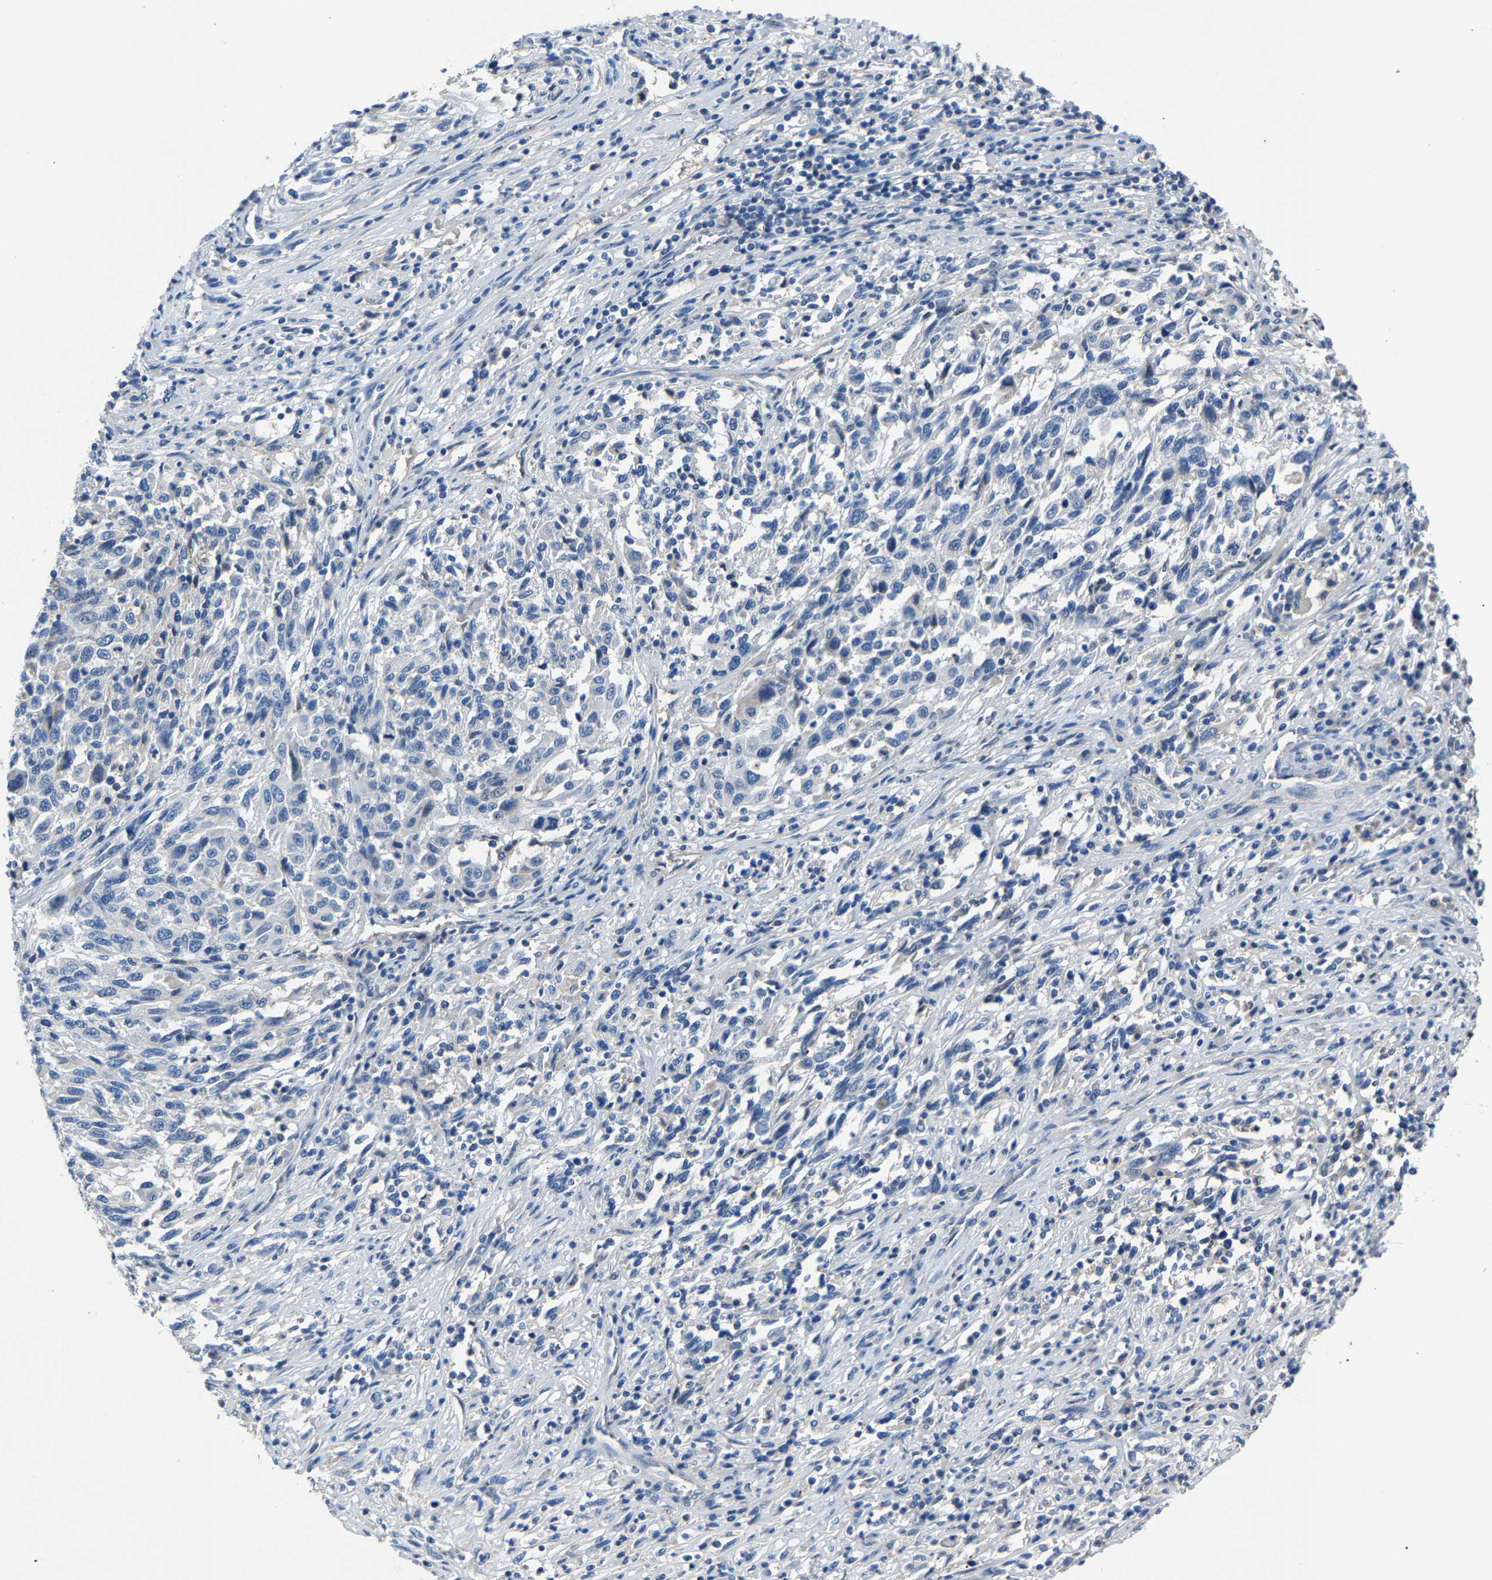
{"staining": {"intensity": "negative", "quantity": "none", "location": "none"}, "tissue": "melanoma", "cell_type": "Tumor cells", "image_type": "cancer", "snomed": [{"axis": "morphology", "description": "Malignant melanoma, Metastatic site"}, {"axis": "topography", "description": "Lymph node"}], "caption": "Immunohistochemistry (IHC) image of neoplastic tissue: melanoma stained with DAB shows no significant protein positivity in tumor cells.", "gene": "DNAAF5", "patient": {"sex": "male", "age": 61}}